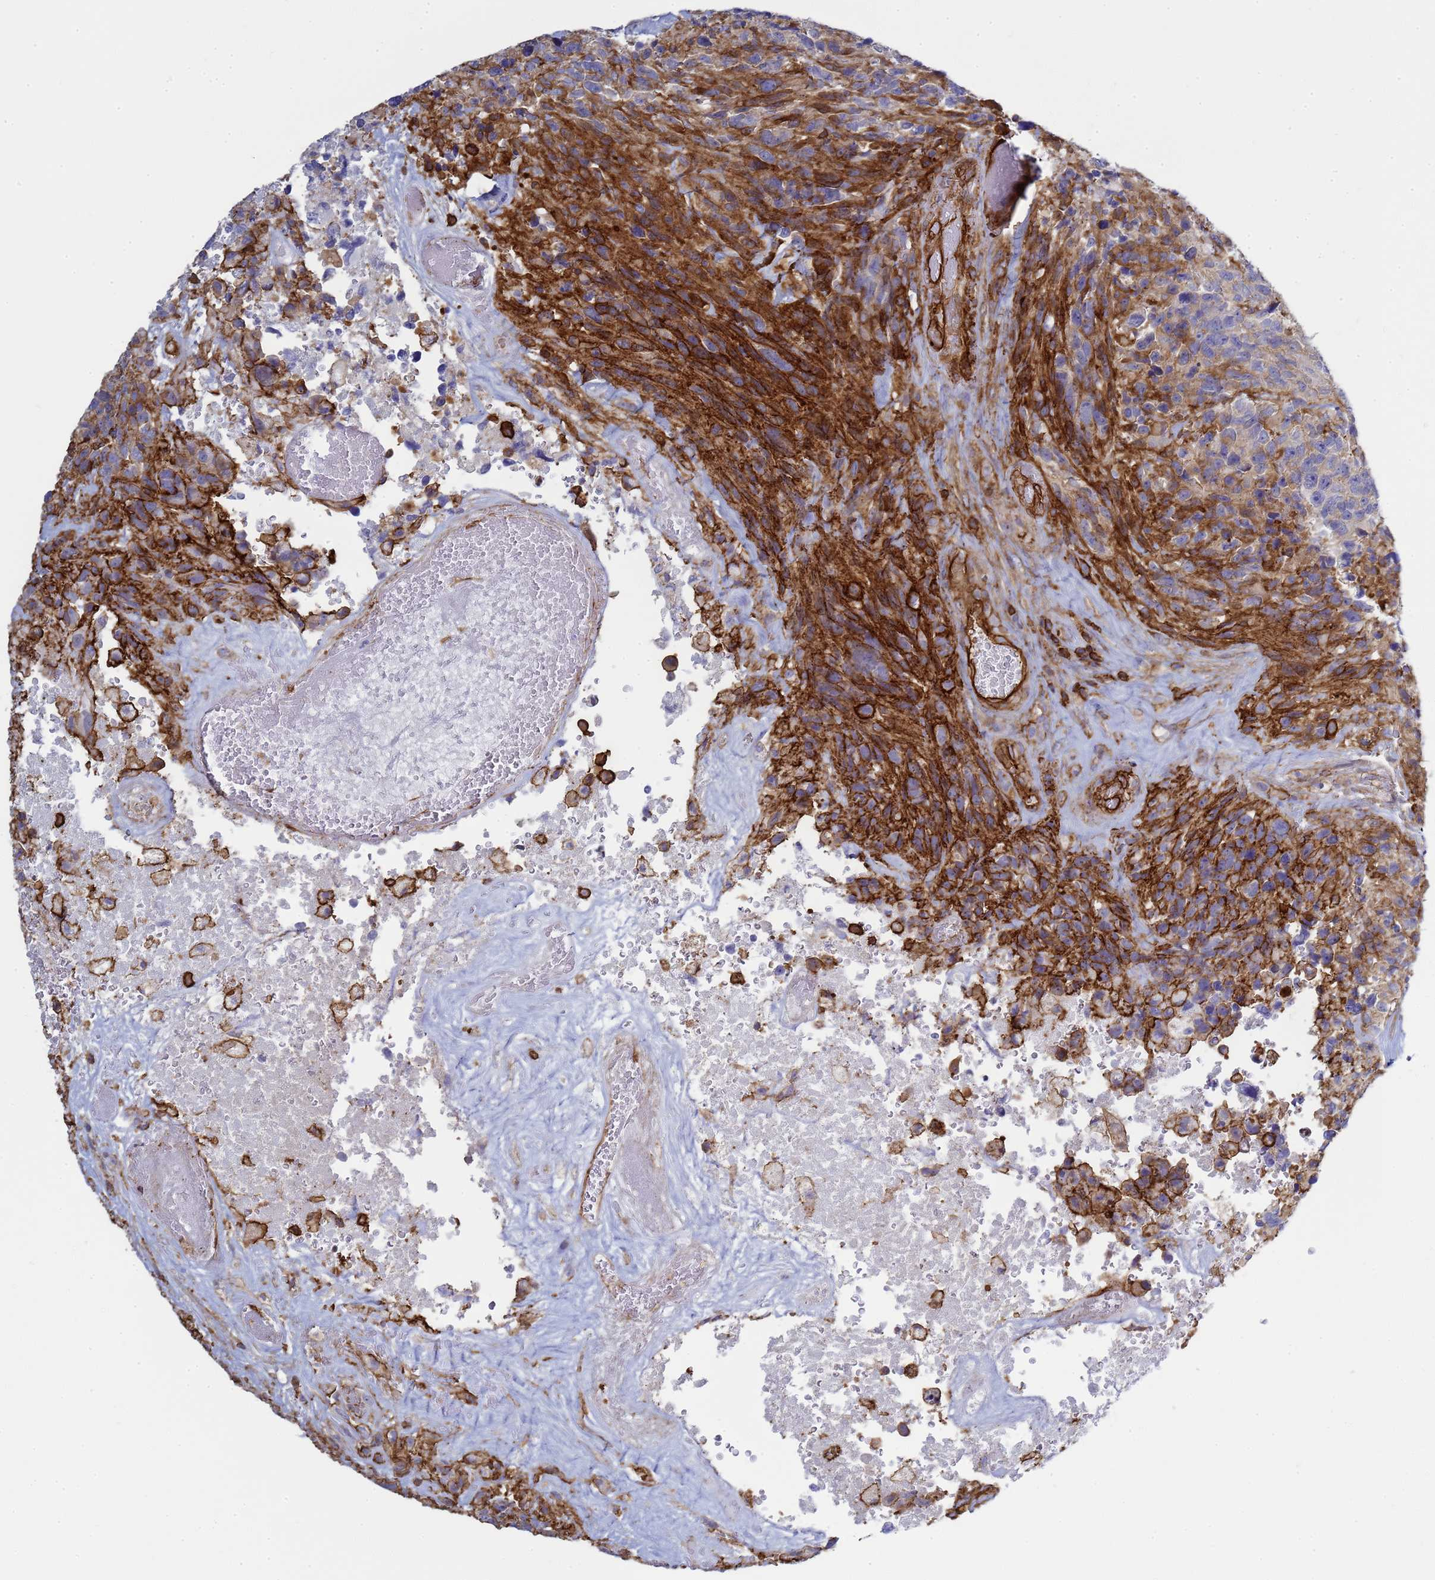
{"staining": {"intensity": "moderate", "quantity": "25%-75%", "location": "cytoplasmic/membranous"}, "tissue": "glioma", "cell_type": "Tumor cells", "image_type": "cancer", "snomed": [{"axis": "morphology", "description": "Glioma, malignant, High grade"}, {"axis": "topography", "description": "Brain"}], "caption": "Immunohistochemistry (DAB (3,3'-diaminobenzidine)) staining of glioma shows moderate cytoplasmic/membranous protein staining in approximately 25%-75% of tumor cells.", "gene": "ZBTB8OS", "patient": {"sex": "male", "age": 69}}